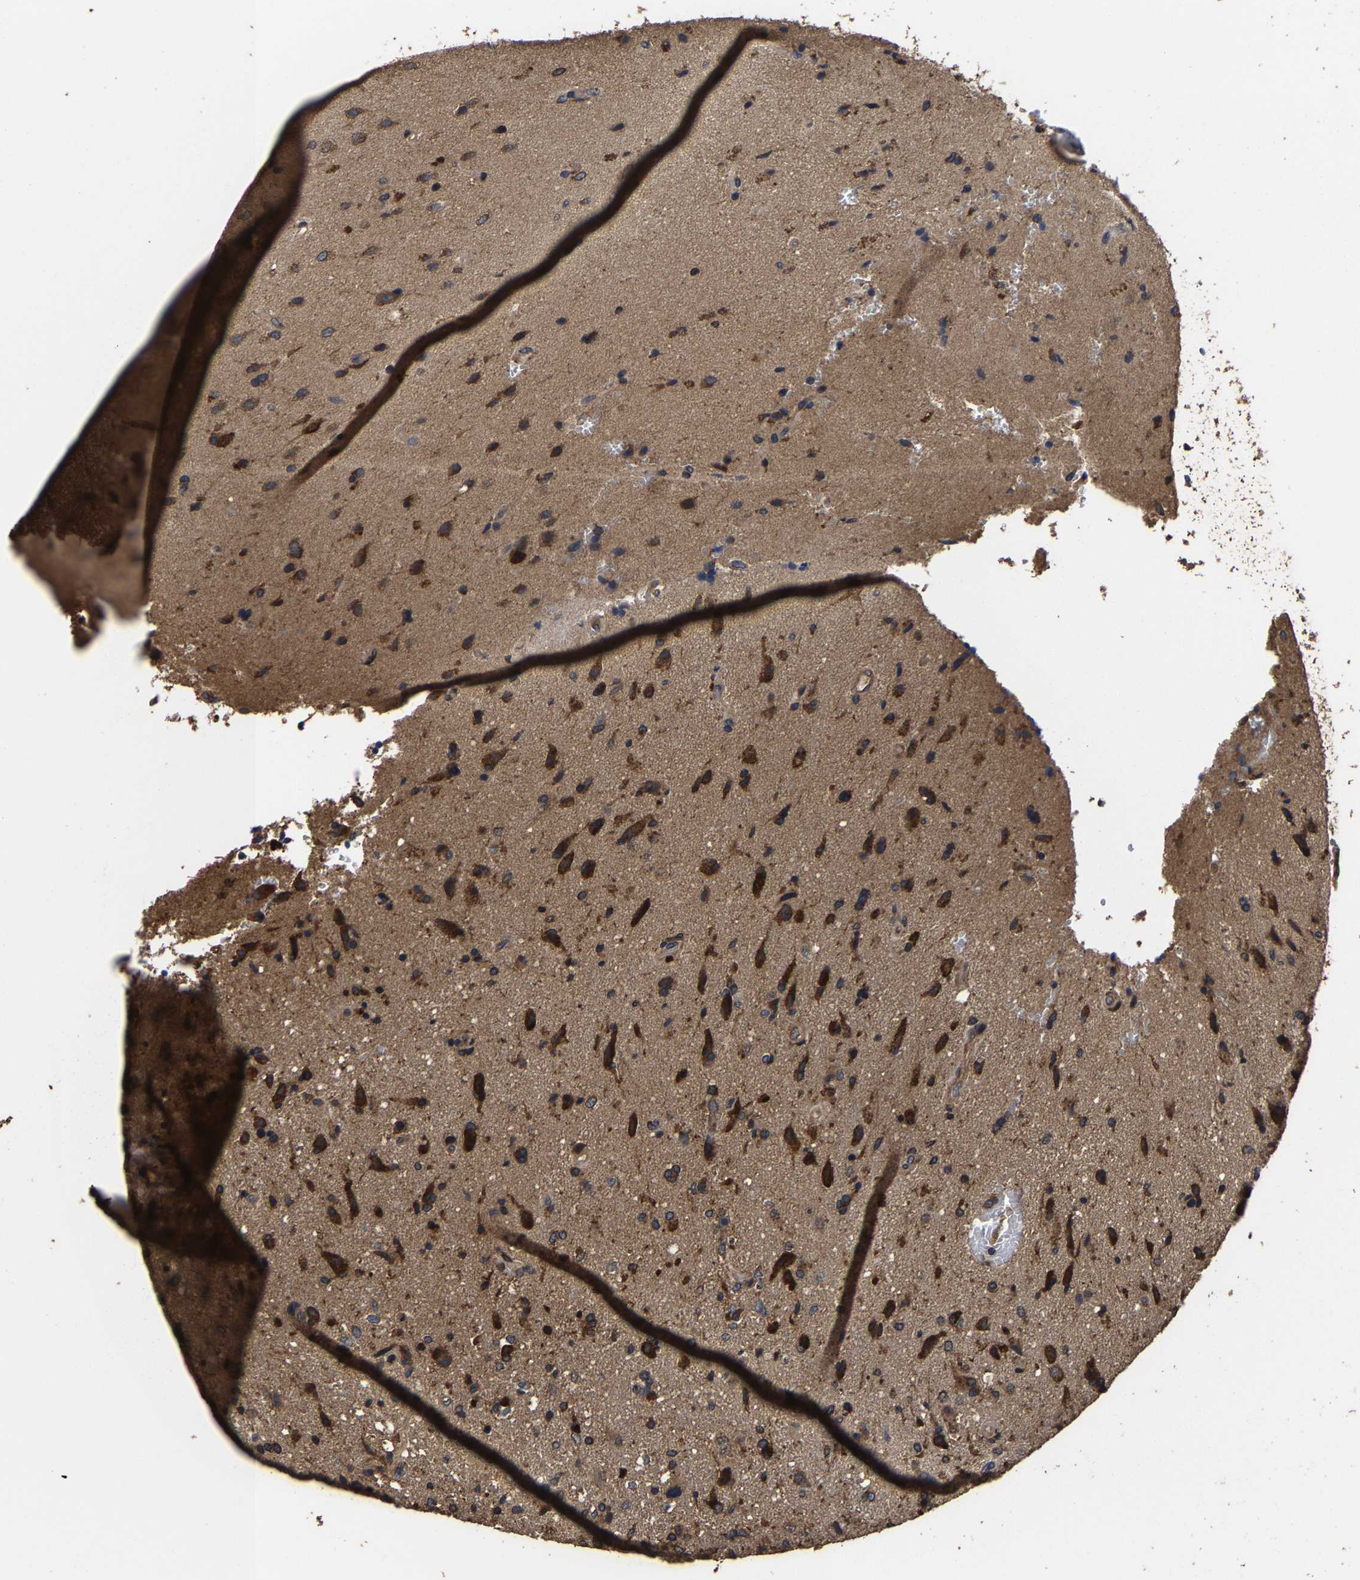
{"staining": {"intensity": "strong", "quantity": ">75%", "location": "cytoplasmic/membranous"}, "tissue": "glioma", "cell_type": "Tumor cells", "image_type": "cancer", "snomed": [{"axis": "morphology", "description": "Glioma, malignant, High grade"}, {"axis": "topography", "description": "Brain"}], "caption": "About >75% of tumor cells in human glioma show strong cytoplasmic/membranous protein positivity as visualized by brown immunohistochemical staining.", "gene": "ITCH", "patient": {"sex": "male", "age": 72}}